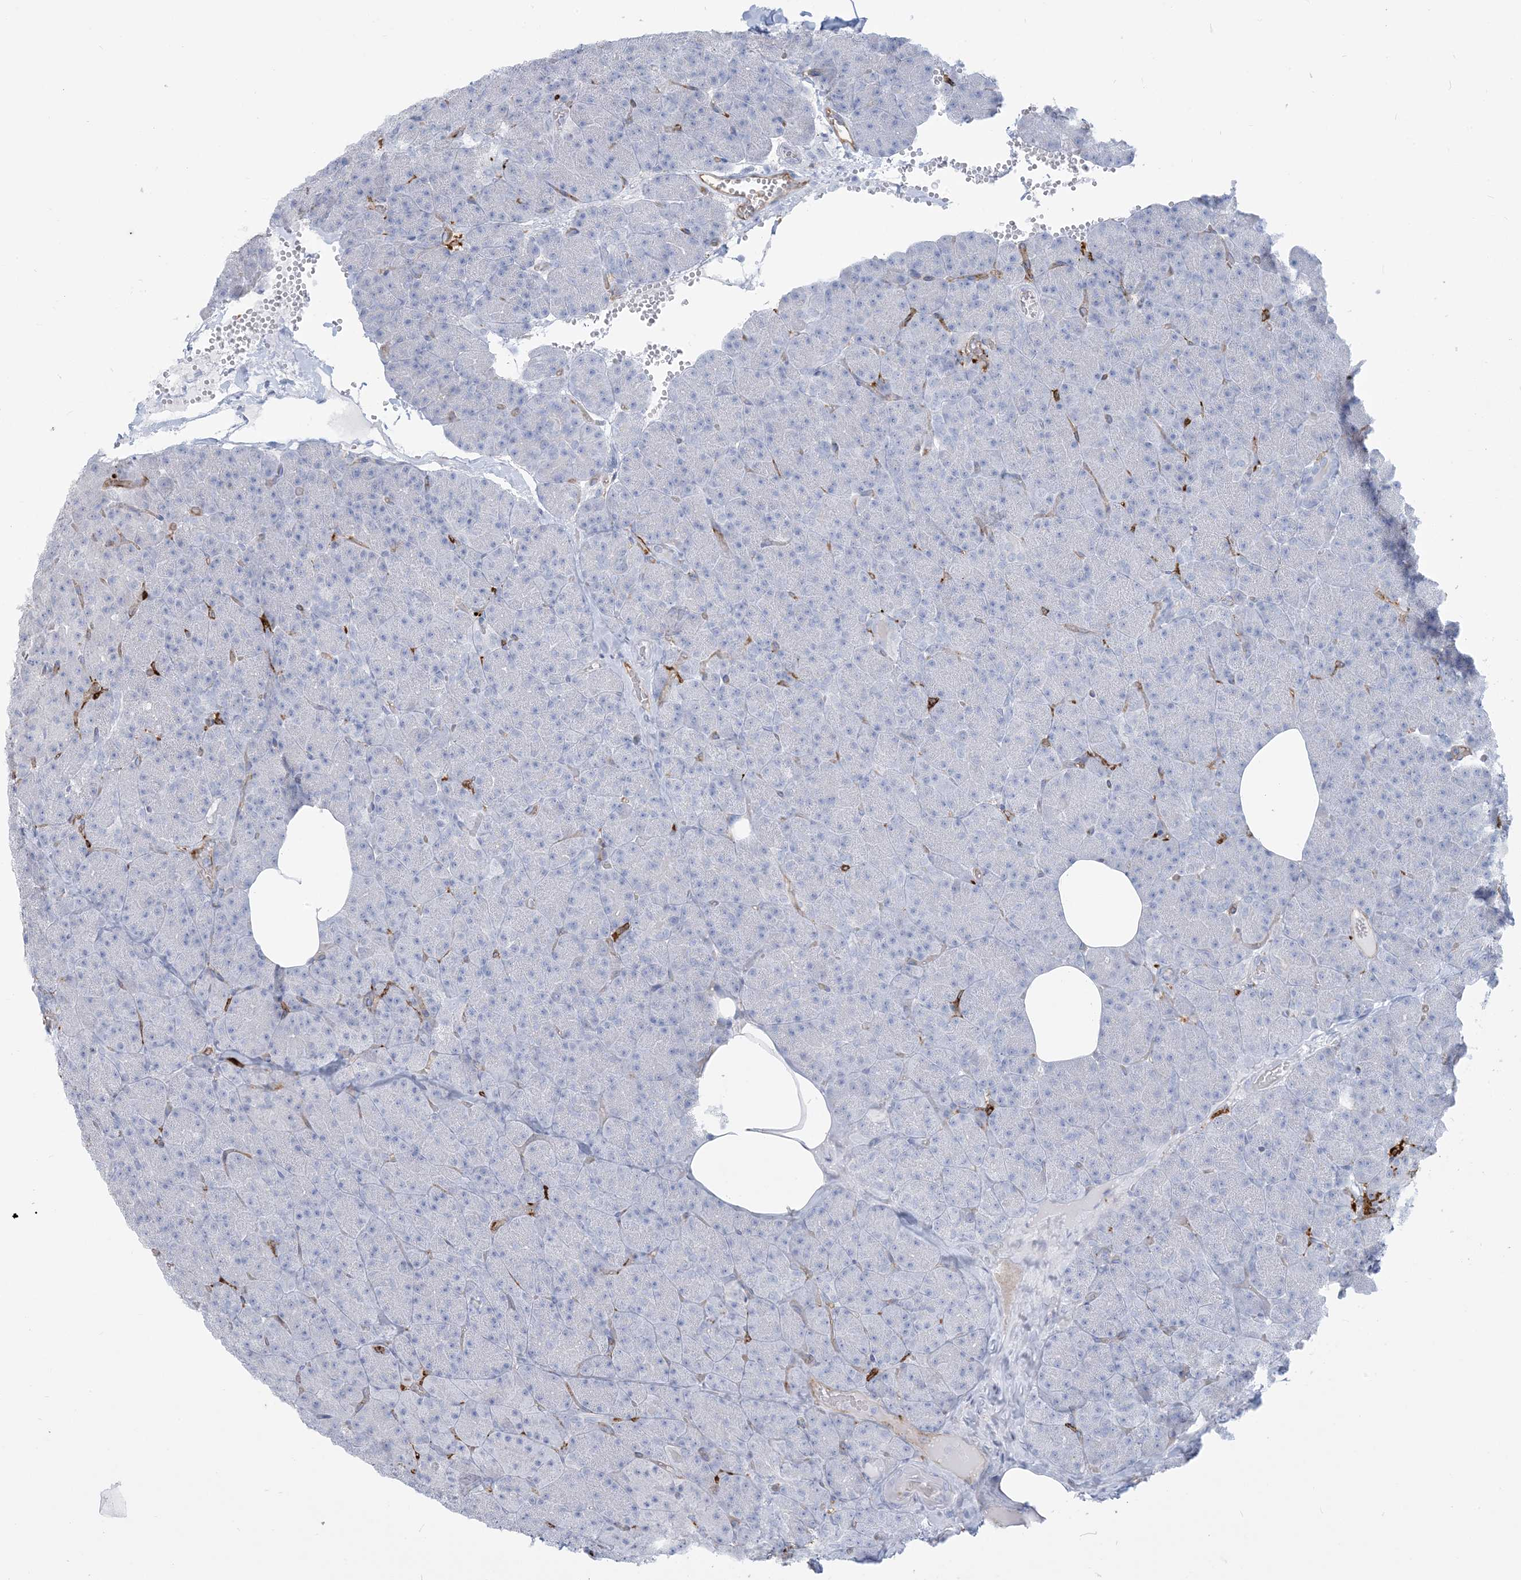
{"staining": {"intensity": "negative", "quantity": "none", "location": "none"}, "tissue": "pancreas", "cell_type": "Exocrine glandular cells", "image_type": "normal", "snomed": [{"axis": "morphology", "description": "Normal tissue, NOS"}, {"axis": "morphology", "description": "Carcinoid, malignant, NOS"}, {"axis": "topography", "description": "Pancreas"}], "caption": "Pancreas stained for a protein using IHC demonstrates no expression exocrine glandular cells.", "gene": "HLA", "patient": {"sex": "female", "age": 35}}